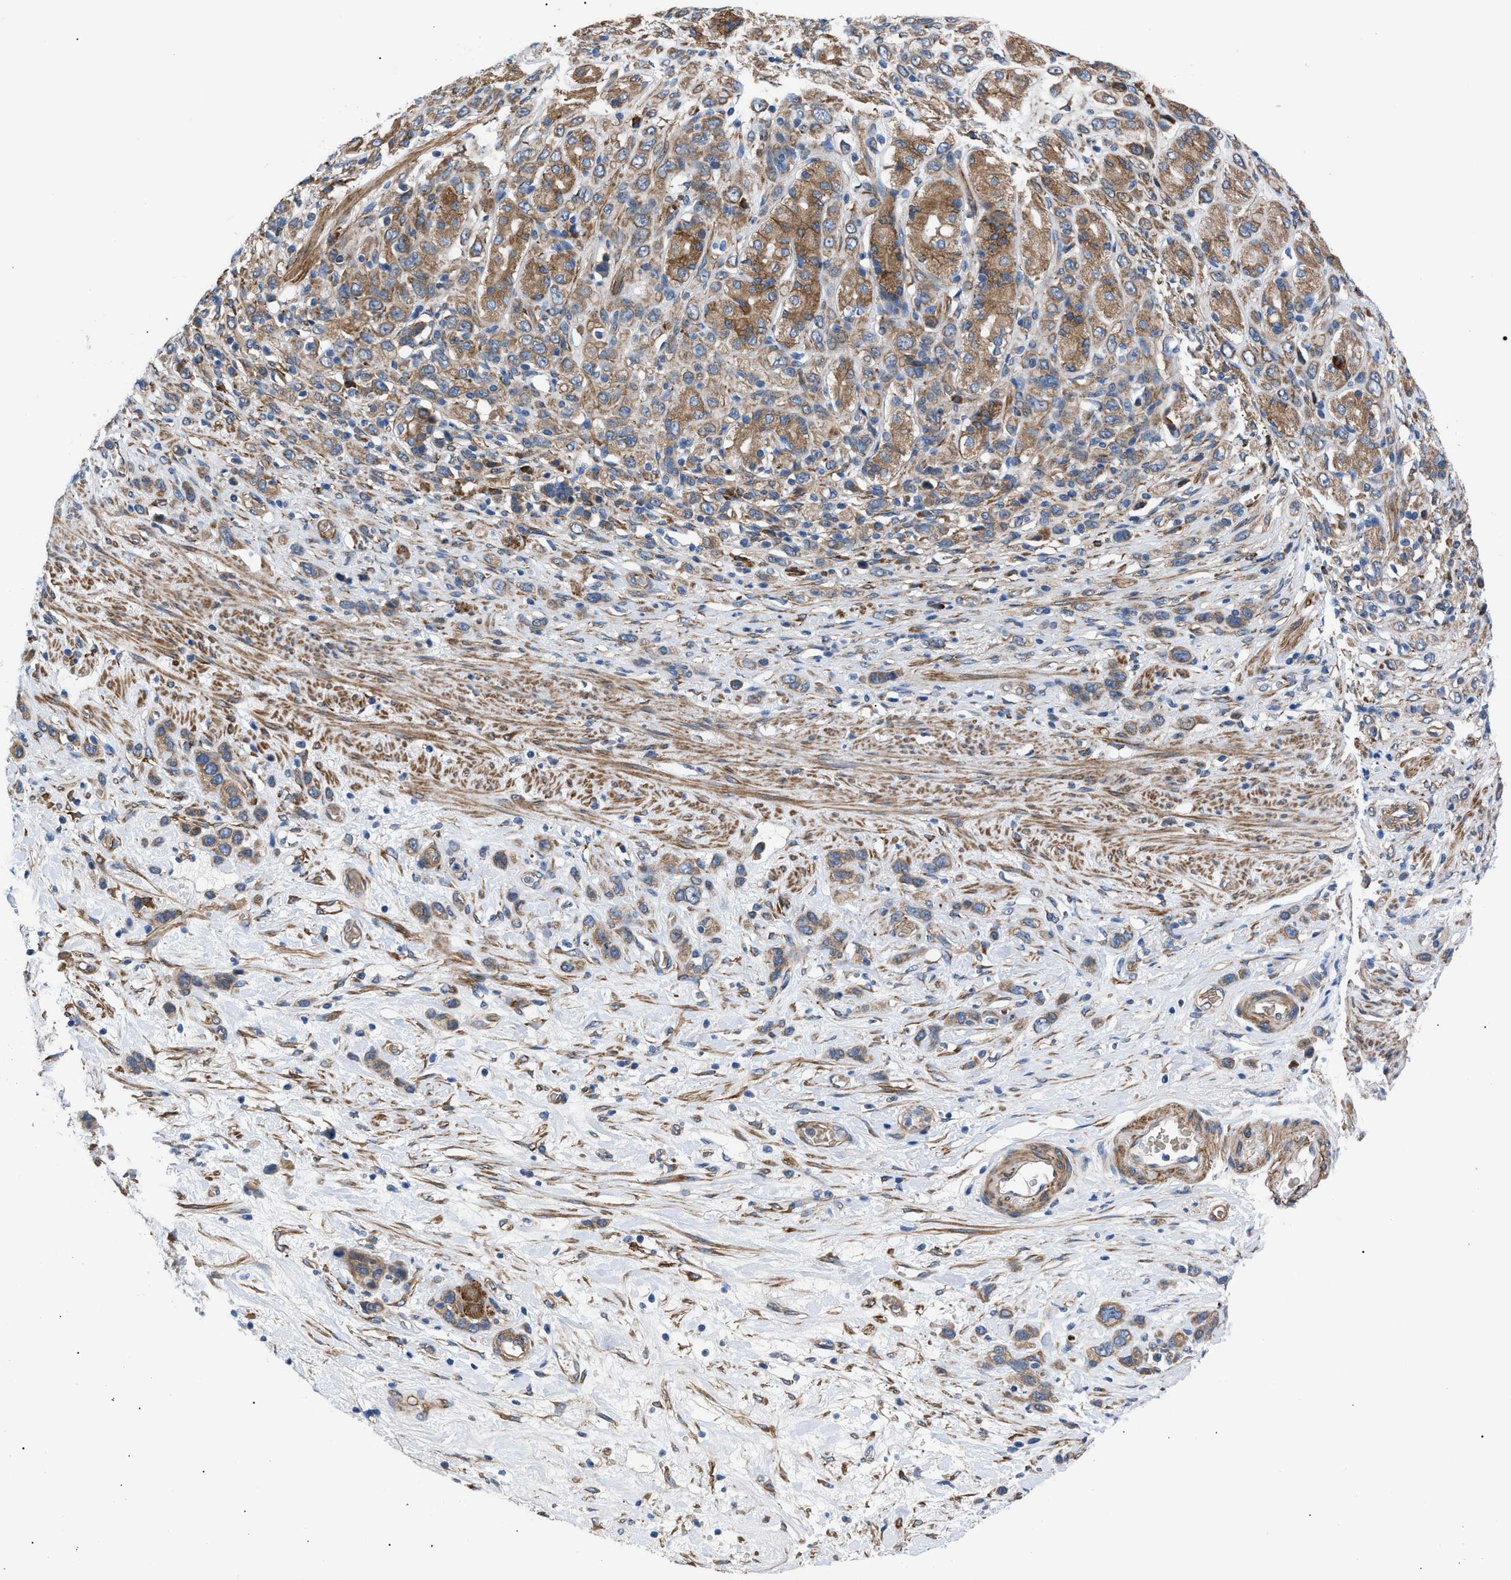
{"staining": {"intensity": "moderate", "quantity": ">75%", "location": "cytoplasmic/membranous"}, "tissue": "stomach cancer", "cell_type": "Tumor cells", "image_type": "cancer", "snomed": [{"axis": "morphology", "description": "Adenocarcinoma, NOS"}, {"axis": "morphology", "description": "Adenocarcinoma, High grade"}, {"axis": "topography", "description": "Stomach, upper"}, {"axis": "topography", "description": "Stomach, lower"}], "caption": "This micrograph shows immunohistochemistry (IHC) staining of stomach adenocarcinoma, with medium moderate cytoplasmic/membranous positivity in about >75% of tumor cells.", "gene": "MYO10", "patient": {"sex": "female", "age": 65}}